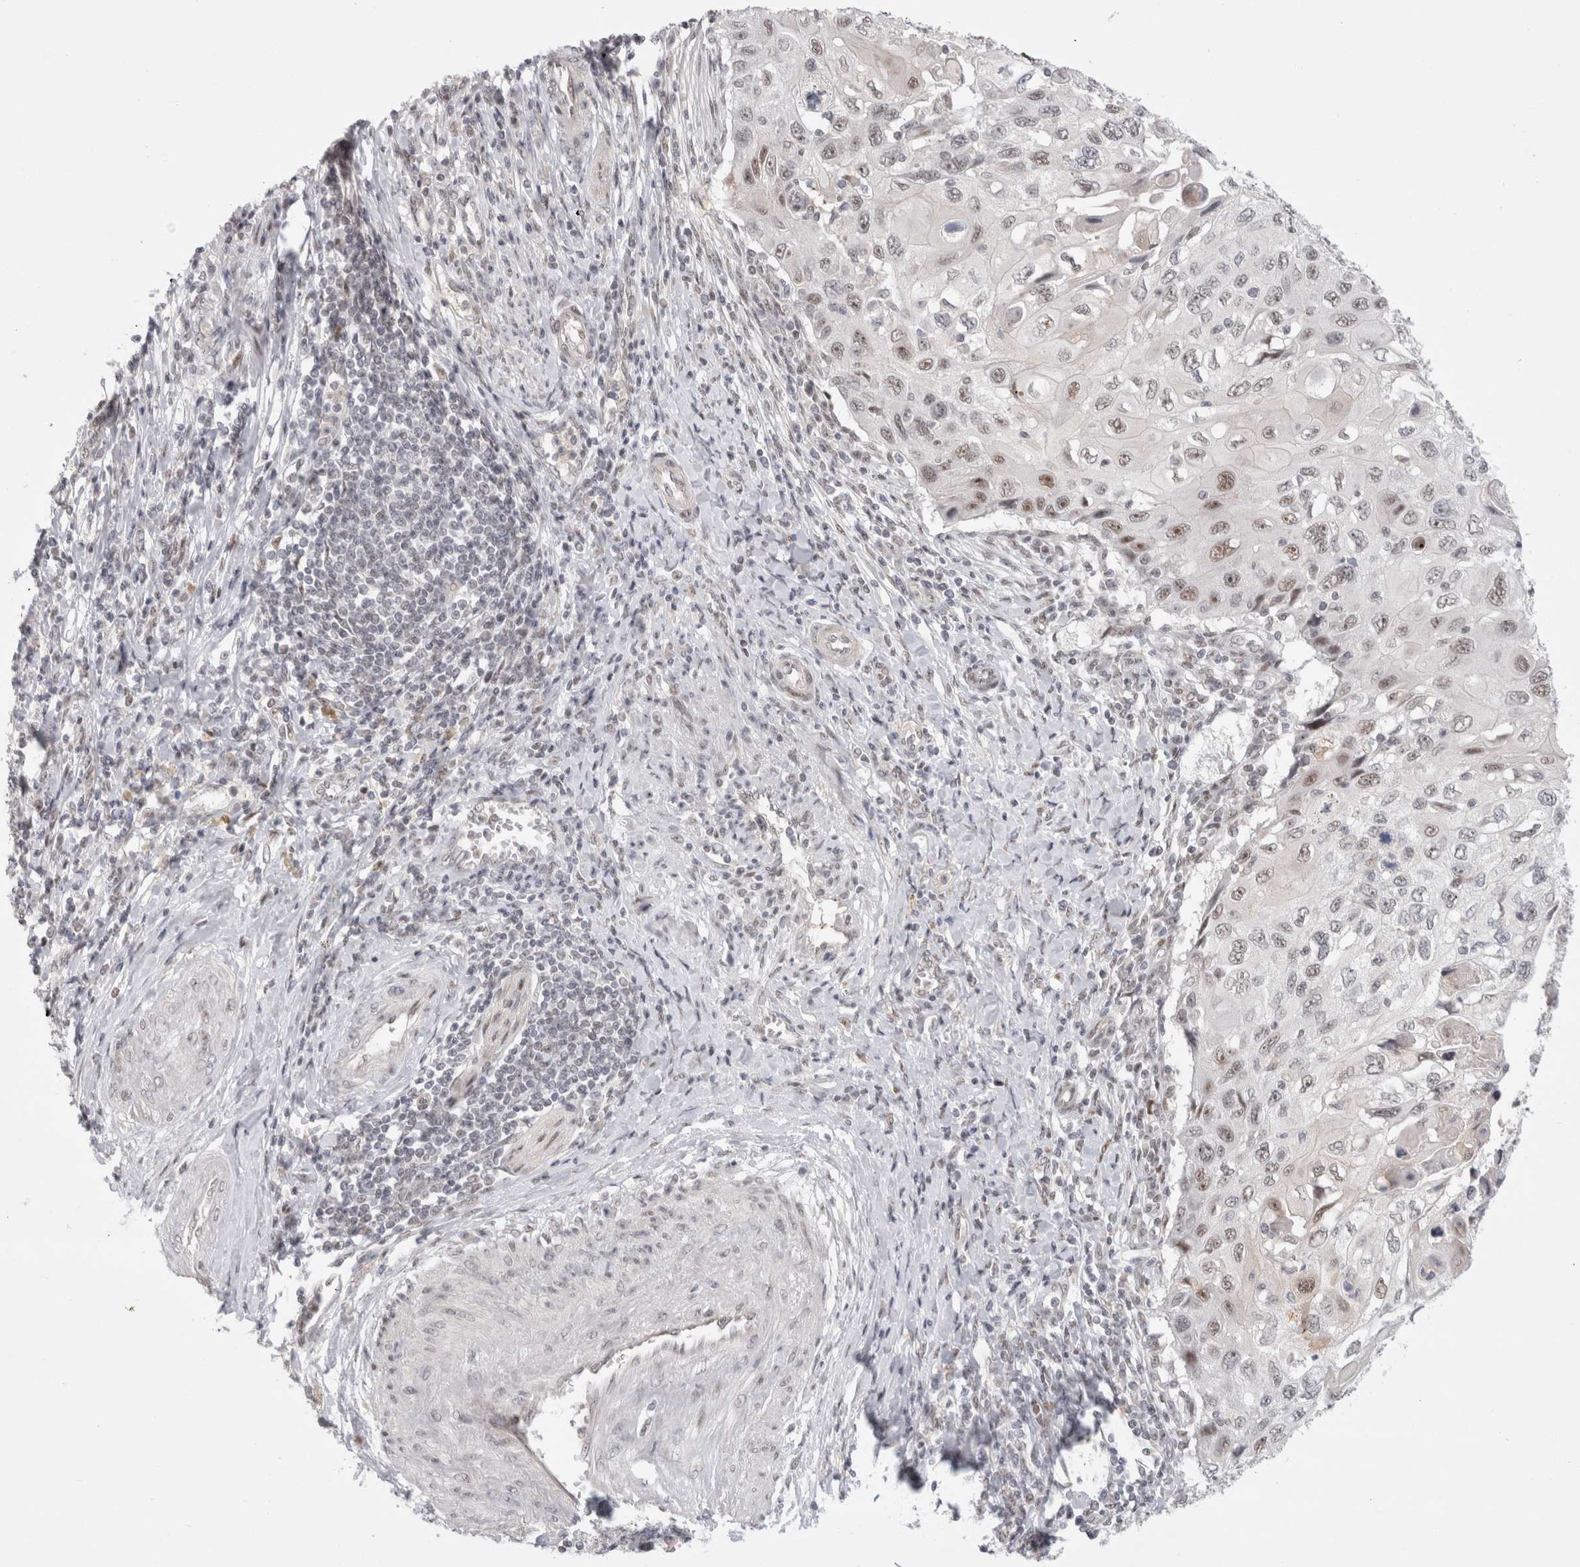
{"staining": {"intensity": "weak", "quantity": "25%-75%", "location": "nuclear"}, "tissue": "cervical cancer", "cell_type": "Tumor cells", "image_type": "cancer", "snomed": [{"axis": "morphology", "description": "Squamous cell carcinoma, NOS"}, {"axis": "topography", "description": "Cervix"}], "caption": "A micrograph of human cervical squamous cell carcinoma stained for a protein reveals weak nuclear brown staining in tumor cells.", "gene": "SENP6", "patient": {"sex": "female", "age": 70}}